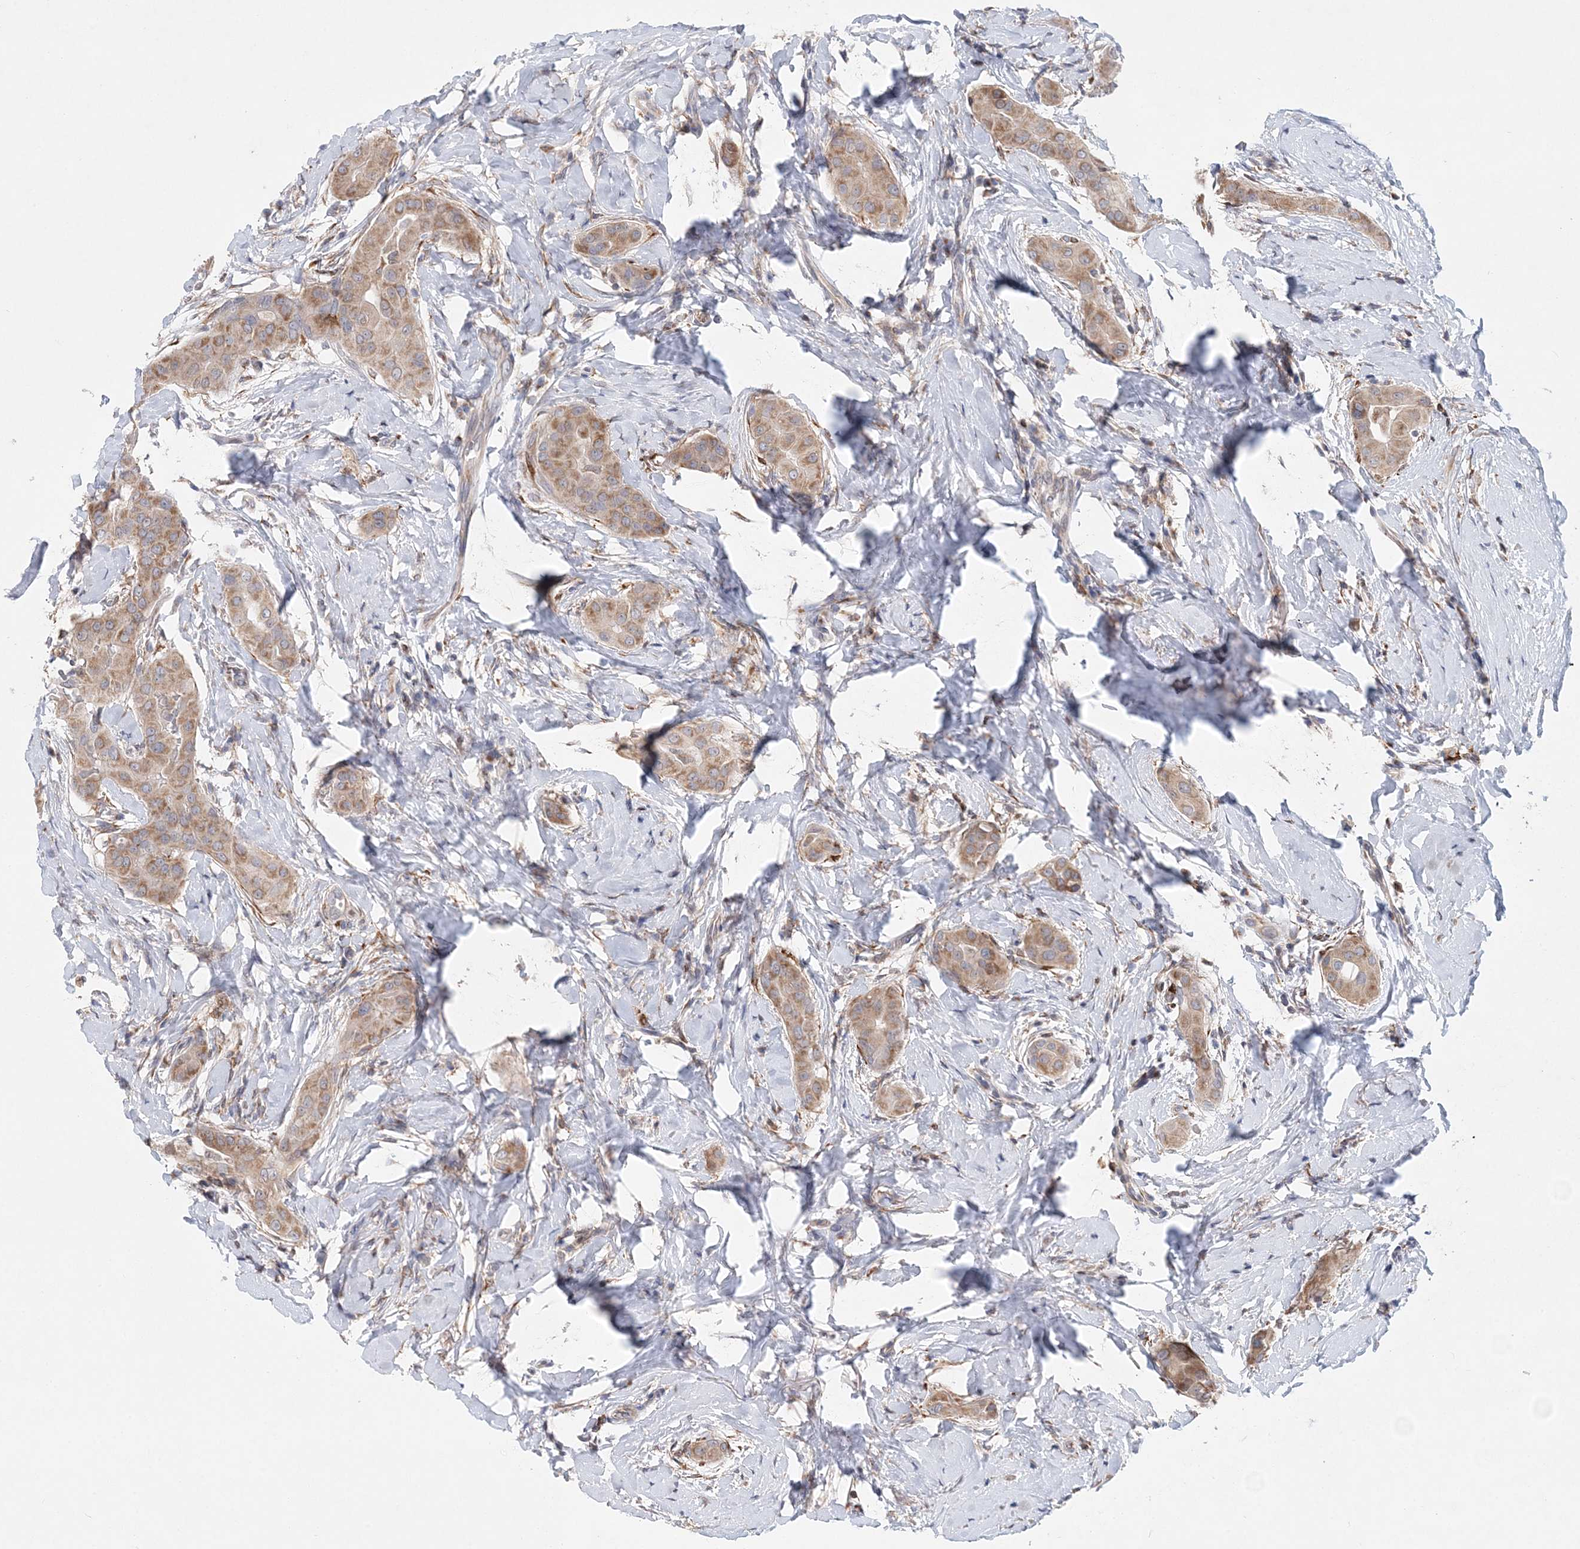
{"staining": {"intensity": "moderate", "quantity": ">75%", "location": "cytoplasmic/membranous"}, "tissue": "thyroid cancer", "cell_type": "Tumor cells", "image_type": "cancer", "snomed": [{"axis": "morphology", "description": "Papillary adenocarcinoma, NOS"}, {"axis": "topography", "description": "Thyroid gland"}], "caption": "Moderate cytoplasmic/membranous protein expression is seen in approximately >75% of tumor cells in thyroid papillary adenocarcinoma.", "gene": "PCYOX1L", "patient": {"sex": "male", "age": 33}}